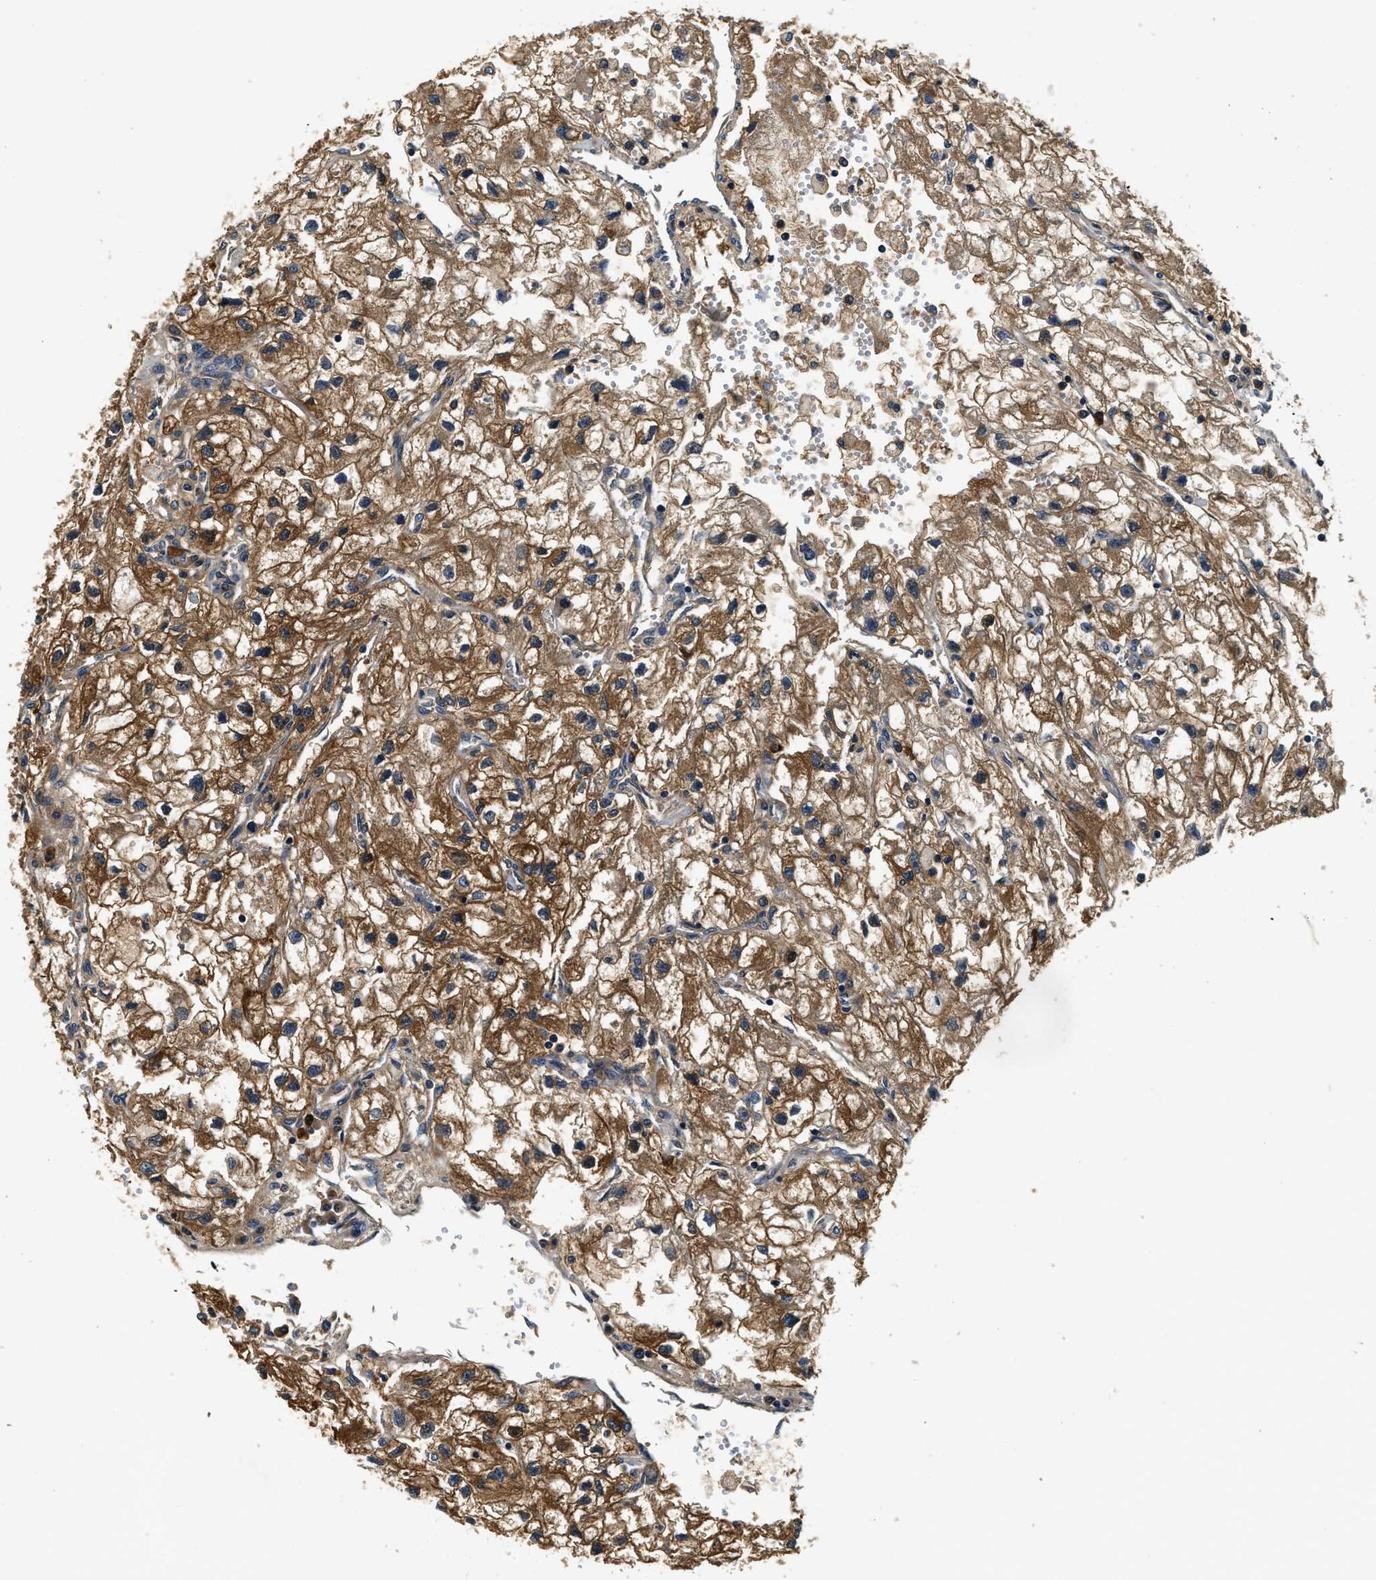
{"staining": {"intensity": "strong", "quantity": ">75%", "location": "cytoplasmic/membranous"}, "tissue": "renal cancer", "cell_type": "Tumor cells", "image_type": "cancer", "snomed": [{"axis": "morphology", "description": "Adenocarcinoma, NOS"}, {"axis": "topography", "description": "Kidney"}], "caption": "Immunohistochemistry of renal cancer (adenocarcinoma) reveals high levels of strong cytoplasmic/membranous positivity in about >75% of tumor cells.", "gene": "RESF1", "patient": {"sex": "female", "age": 70}}